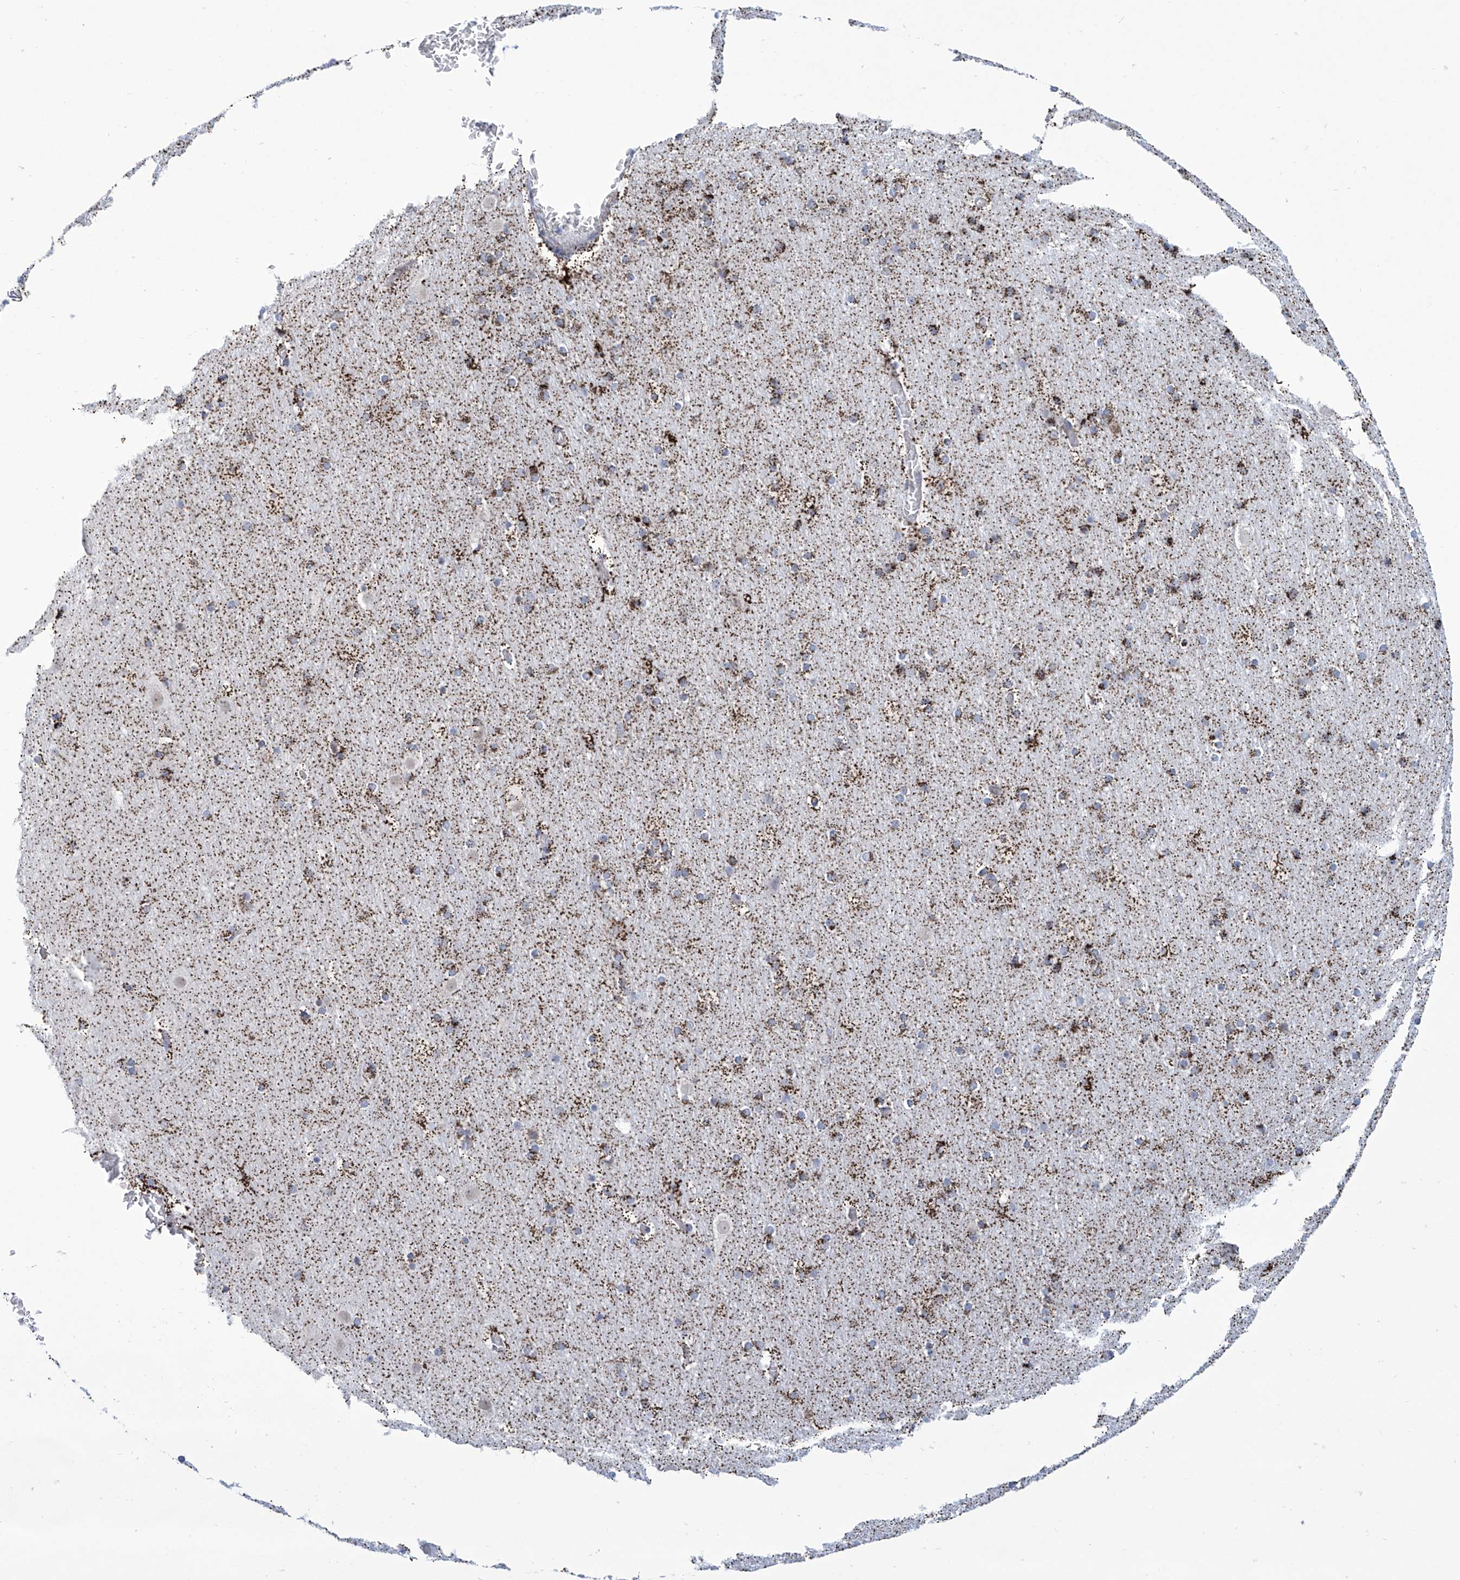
{"staining": {"intensity": "negative", "quantity": "none", "location": "none"}, "tissue": "cerebral cortex", "cell_type": "Endothelial cells", "image_type": "normal", "snomed": [{"axis": "morphology", "description": "Normal tissue, NOS"}, {"axis": "topography", "description": "Cerebral cortex"}], "caption": "Unremarkable cerebral cortex was stained to show a protein in brown. There is no significant expression in endothelial cells.", "gene": "ALDH6A1", "patient": {"sex": "male", "age": 57}}